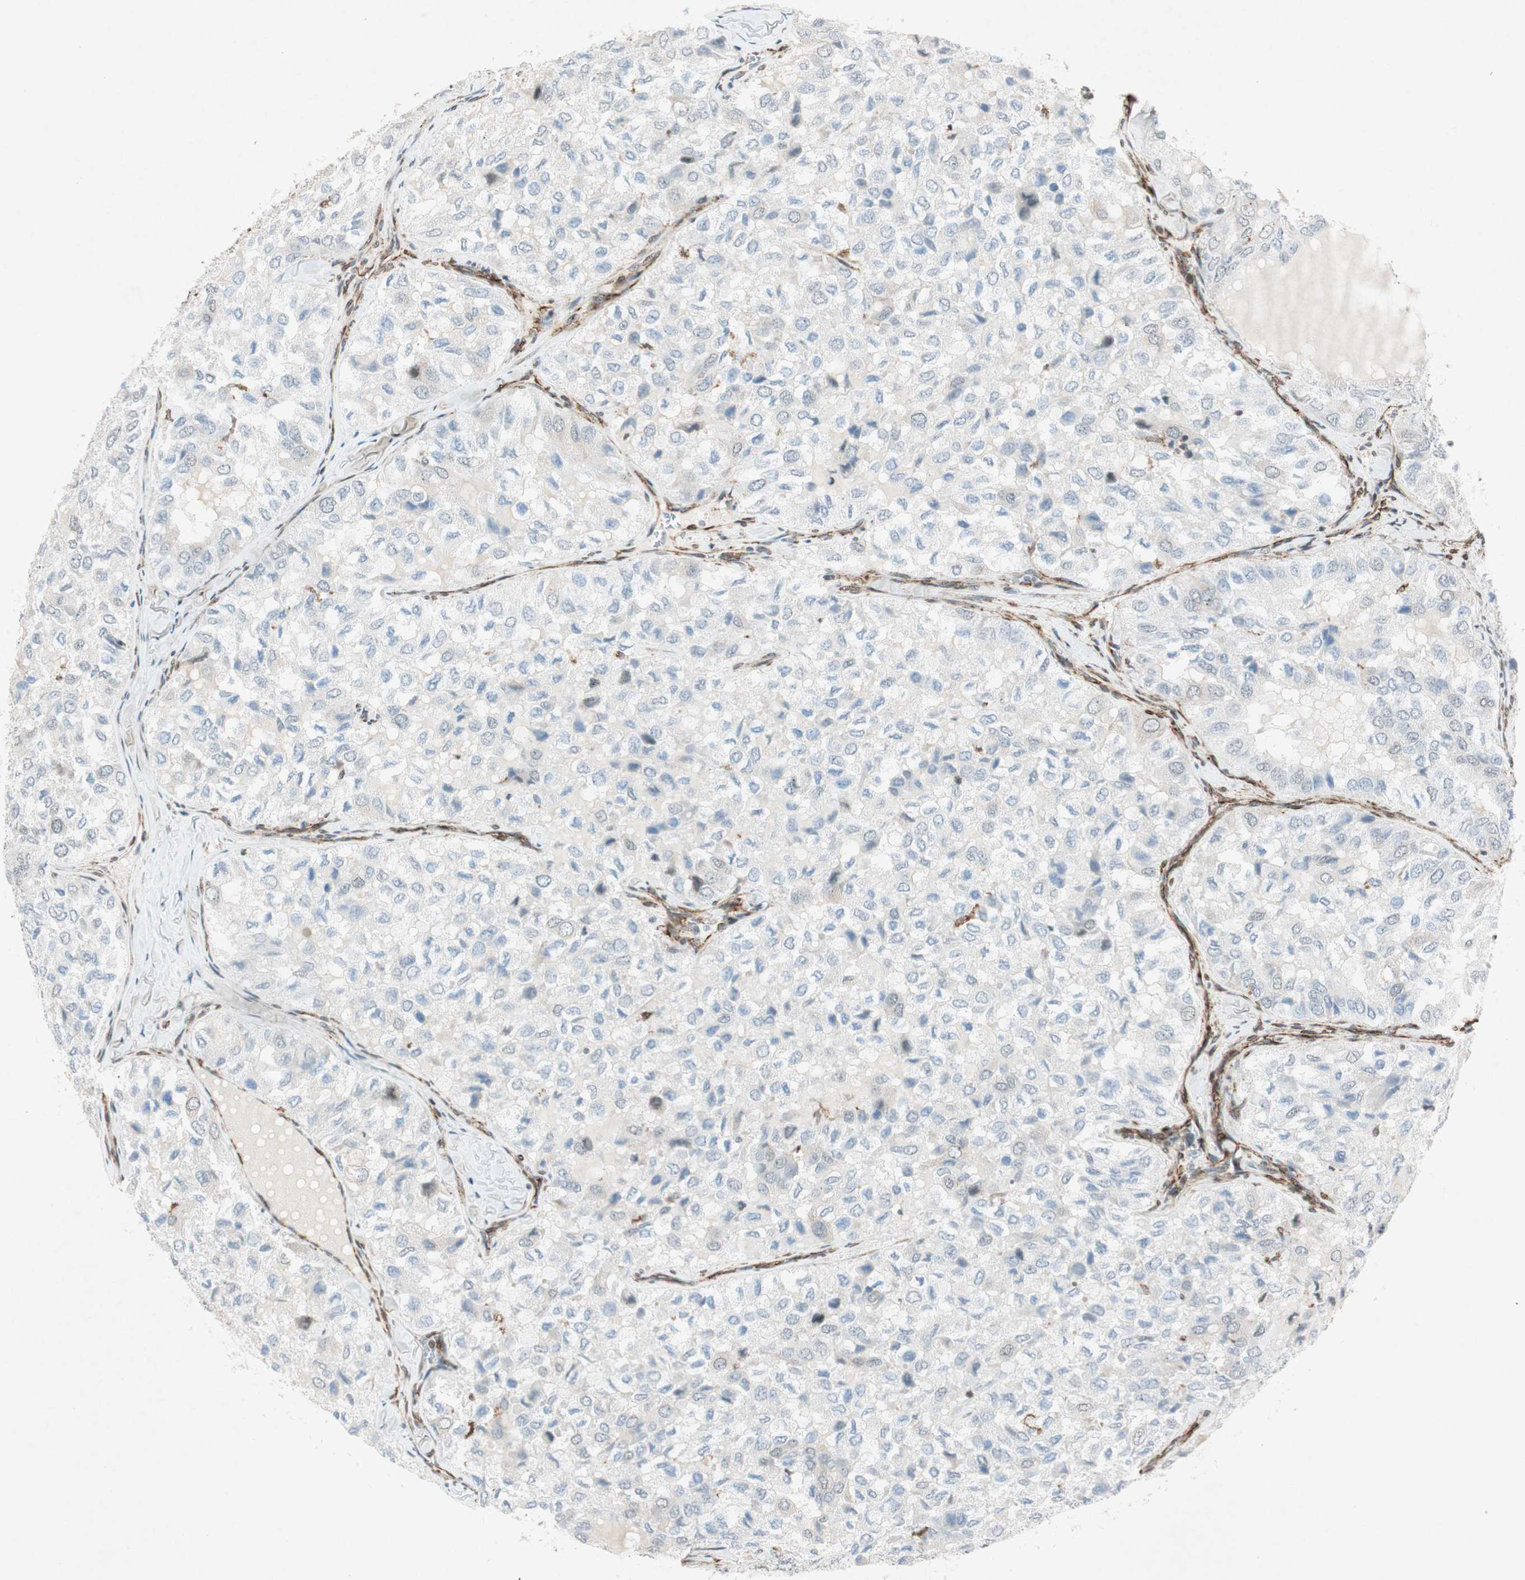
{"staining": {"intensity": "negative", "quantity": "none", "location": "none"}, "tissue": "thyroid cancer", "cell_type": "Tumor cells", "image_type": "cancer", "snomed": [{"axis": "morphology", "description": "Follicular adenoma carcinoma, NOS"}, {"axis": "topography", "description": "Thyroid gland"}], "caption": "Immunohistochemical staining of thyroid cancer (follicular adenoma carcinoma) shows no significant positivity in tumor cells. The staining is performed using DAB brown chromogen with nuclei counter-stained in using hematoxylin.", "gene": "CDK19", "patient": {"sex": "male", "age": 75}}